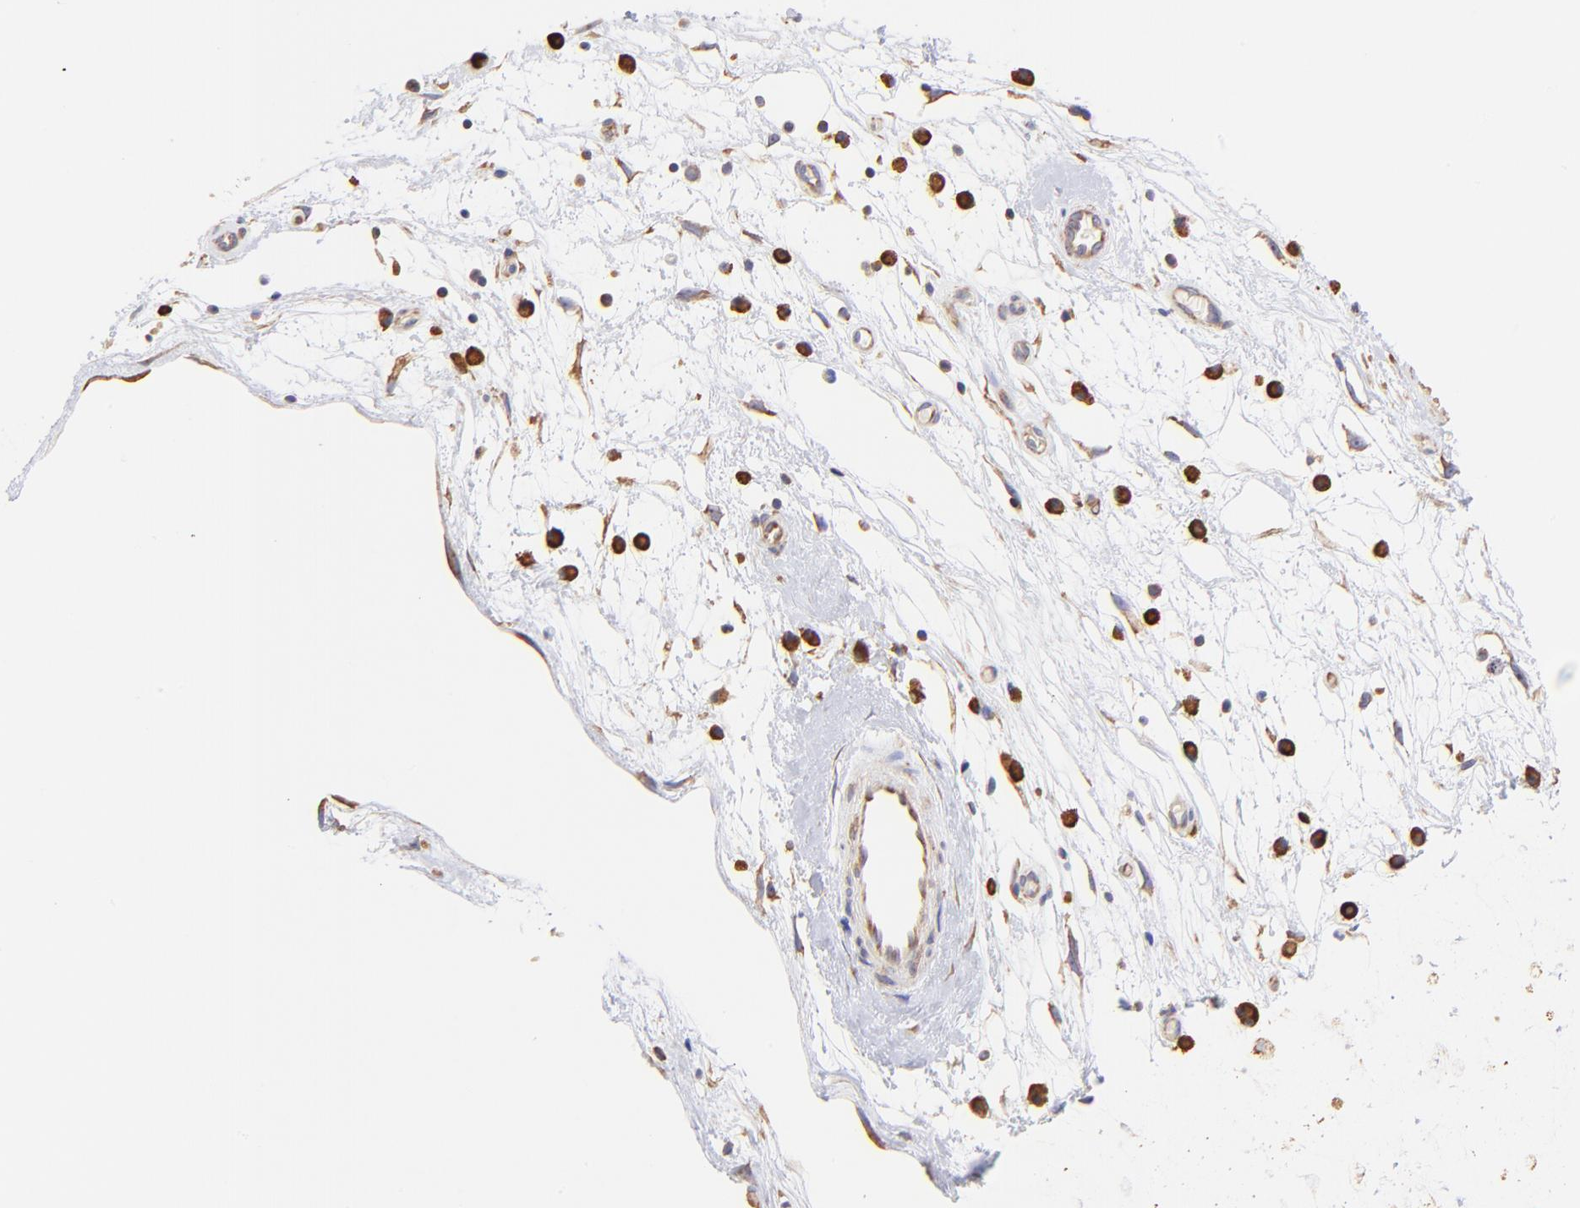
{"staining": {"intensity": "moderate", "quantity": ">75%", "location": "cytoplasmic/membranous"}, "tissue": "nasopharynx", "cell_type": "Respiratory epithelial cells", "image_type": "normal", "snomed": [{"axis": "morphology", "description": "Normal tissue, NOS"}, {"axis": "topography", "description": "Nasopharynx"}], "caption": "An immunohistochemistry (IHC) photomicrograph of benign tissue is shown. Protein staining in brown highlights moderate cytoplasmic/membranous positivity in nasopharynx within respiratory epithelial cells.", "gene": "RPL30", "patient": {"sex": "male", "age": 13}}